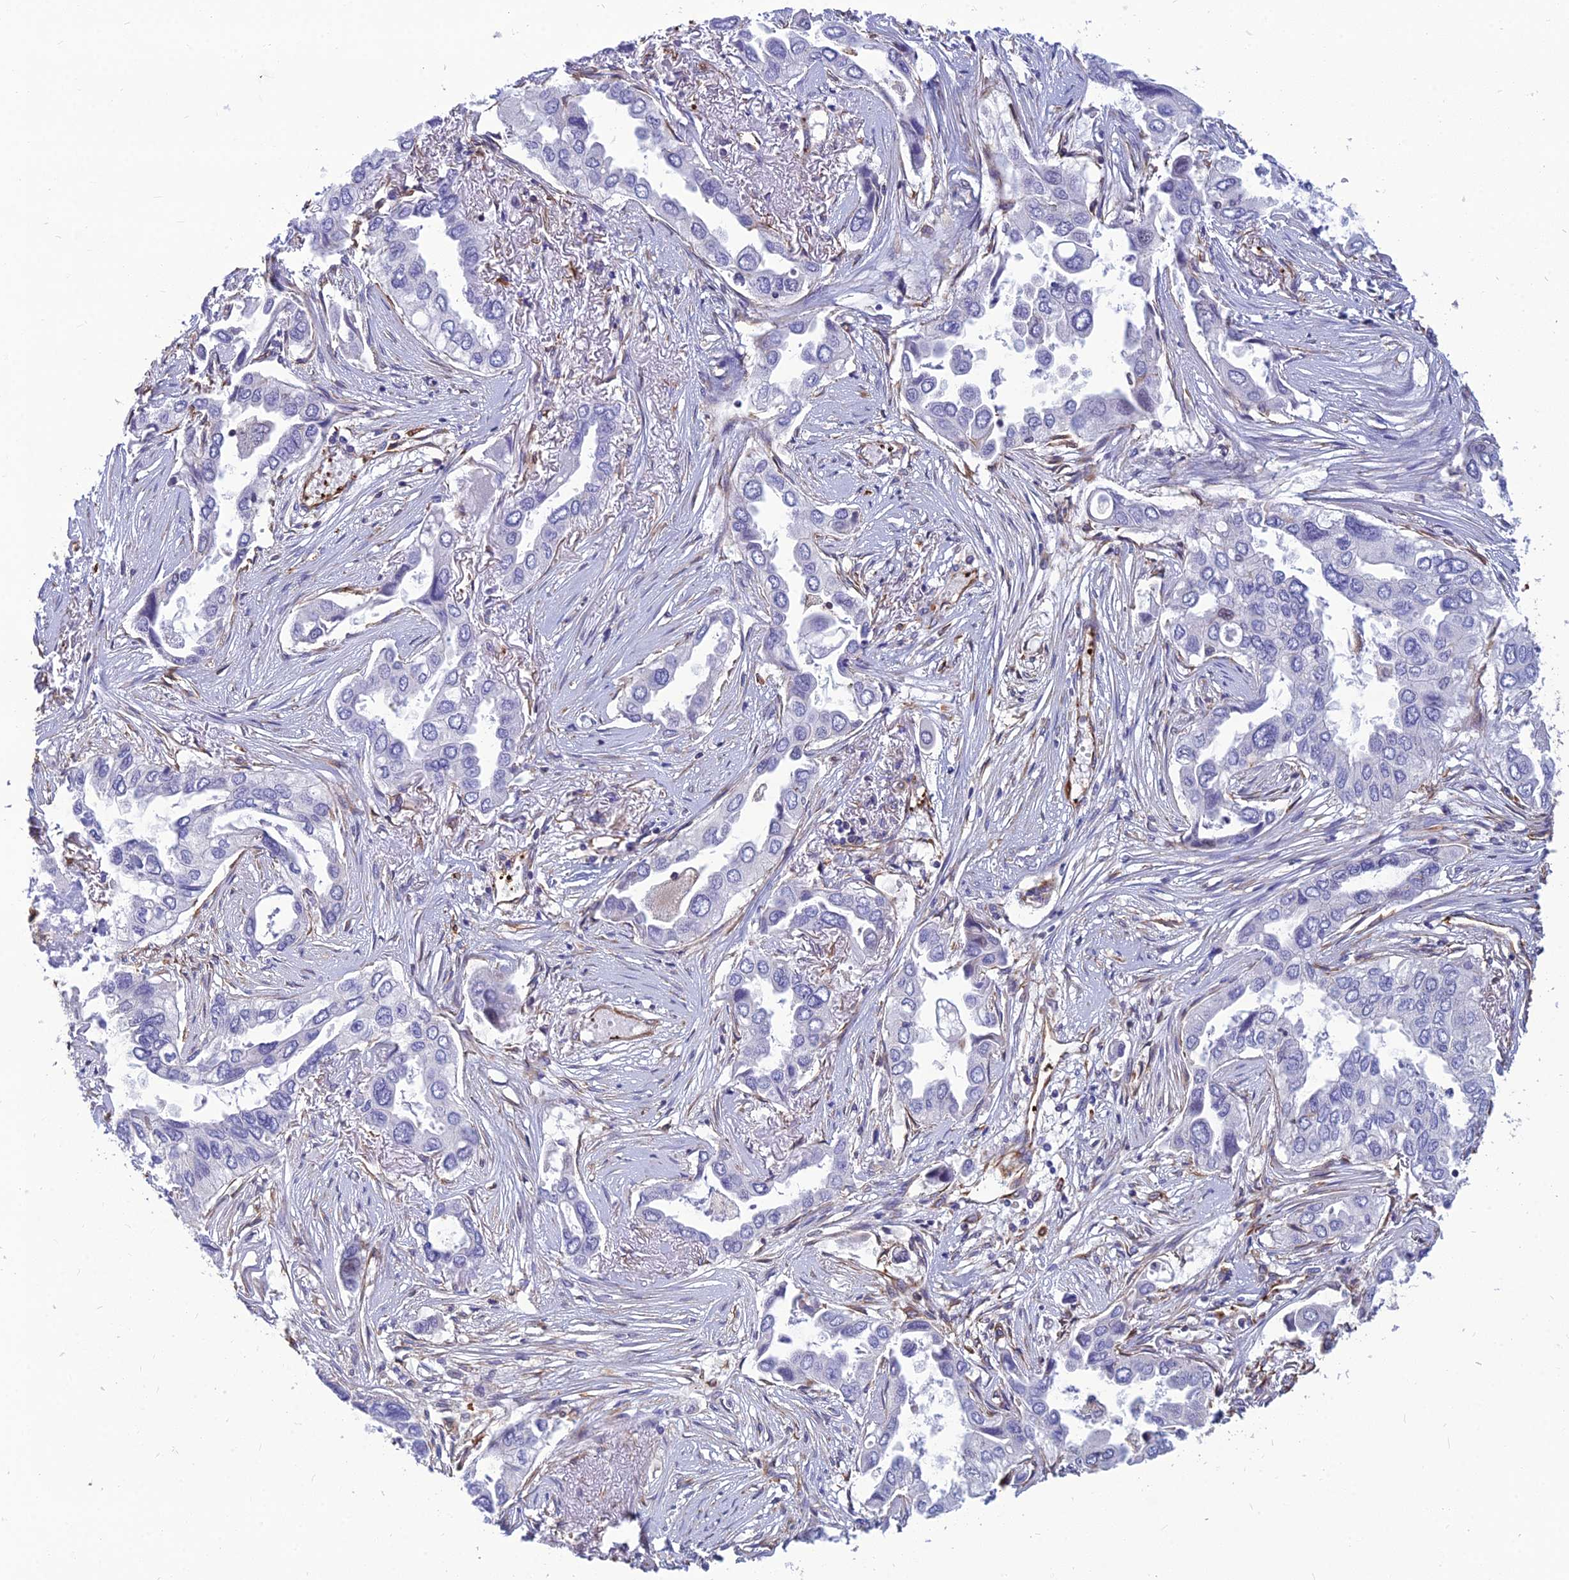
{"staining": {"intensity": "negative", "quantity": "none", "location": "none"}, "tissue": "lung cancer", "cell_type": "Tumor cells", "image_type": "cancer", "snomed": [{"axis": "morphology", "description": "Adenocarcinoma, NOS"}, {"axis": "topography", "description": "Lung"}], "caption": "High magnification brightfield microscopy of lung cancer stained with DAB (3,3'-diaminobenzidine) (brown) and counterstained with hematoxylin (blue): tumor cells show no significant positivity.", "gene": "PSMD11", "patient": {"sex": "female", "age": 76}}